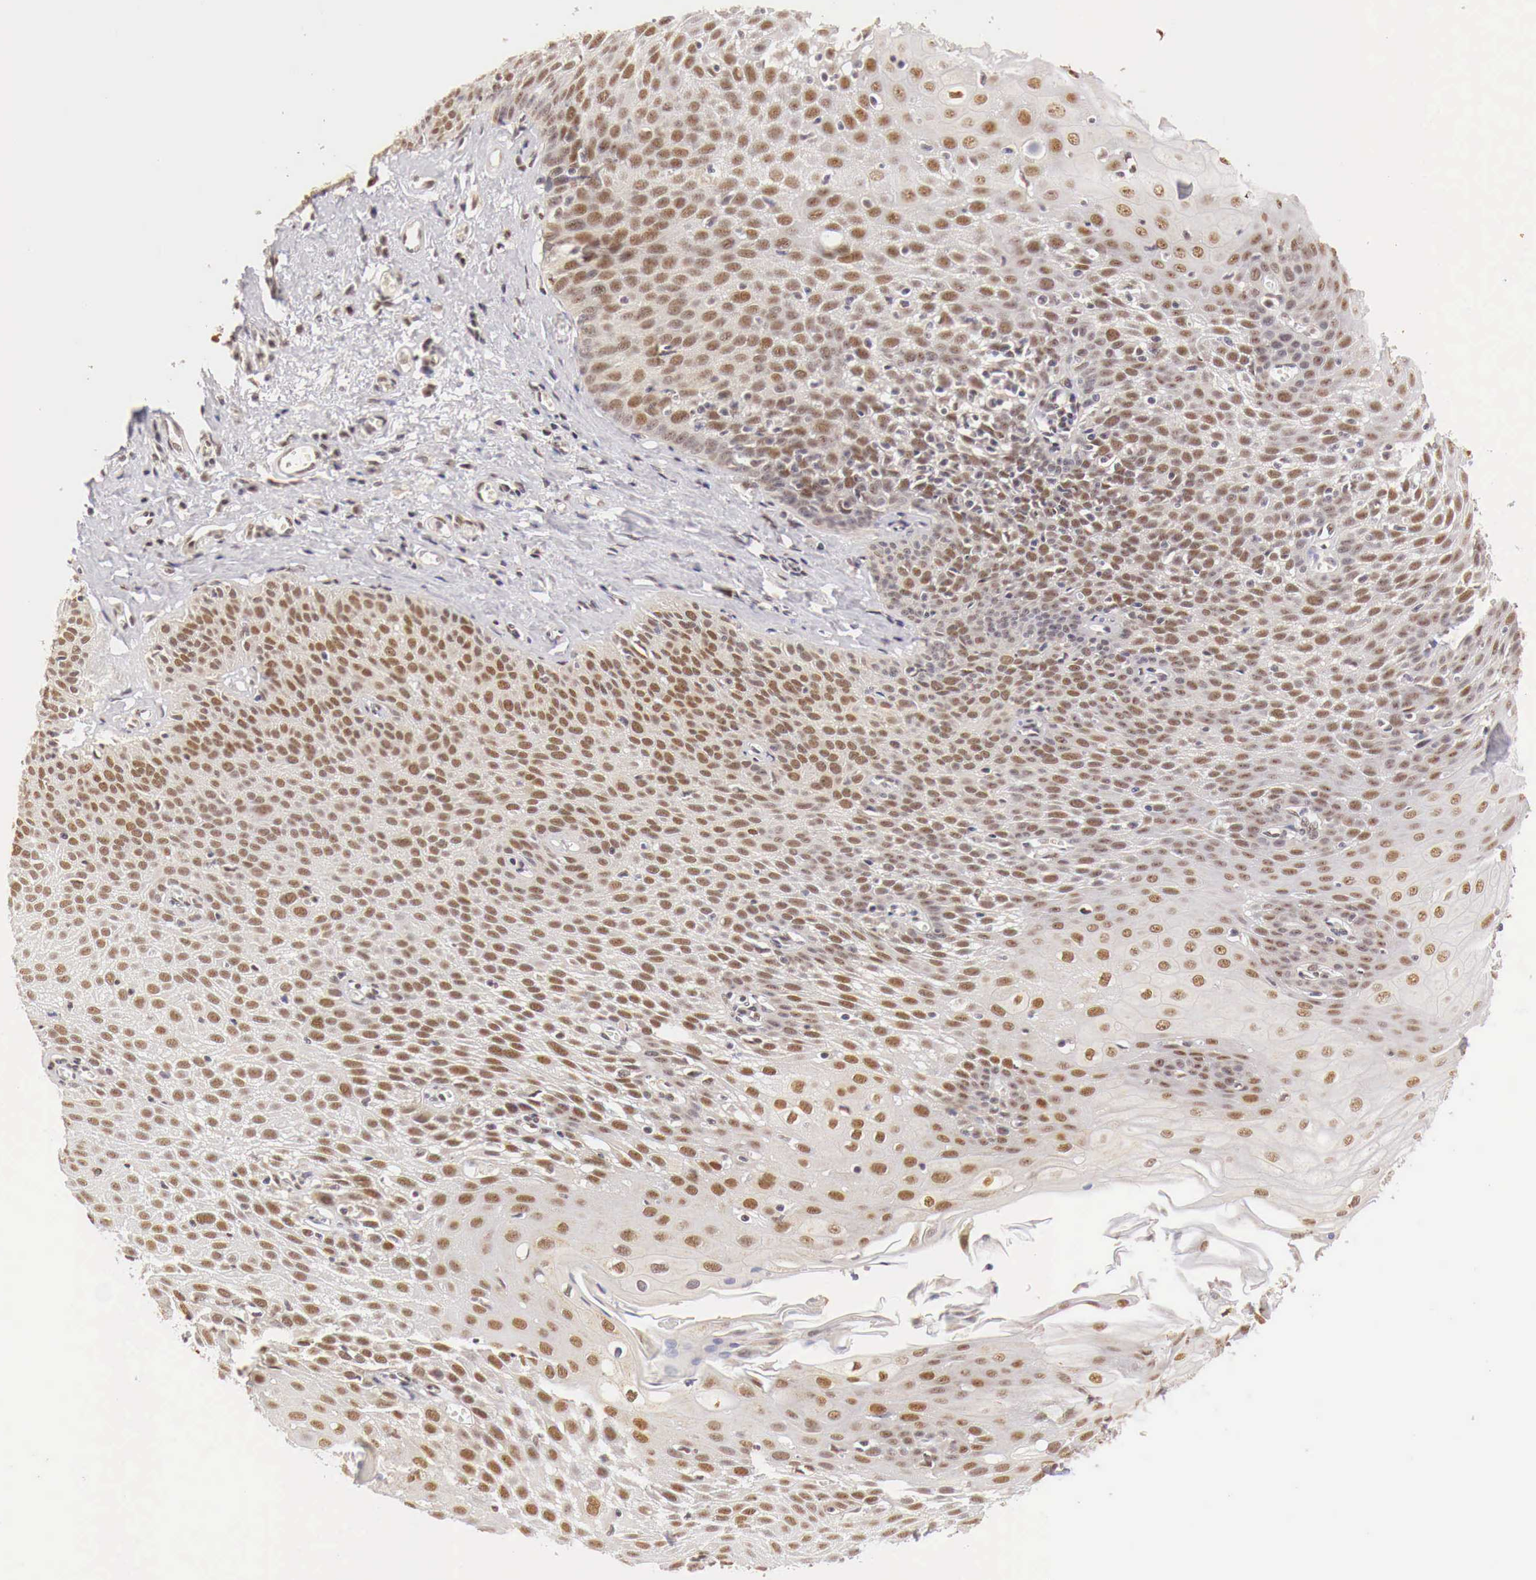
{"staining": {"intensity": "moderate", "quantity": ">75%", "location": "nuclear"}, "tissue": "esophagus", "cell_type": "Squamous epithelial cells", "image_type": "normal", "snomed": [{"axis": "morphology", "description": "Normal tissue, NOS"}, {"axis": "topography", "description": "Esophagus"}], "caption": "A photomicrograph of esophagus stained for a protein reveals moderate nuclear brown staining in squamous epithelial cells. (DAB (3,3'-diaminobenzidine) IHC with brightfield microscopy, high magnification).", "gene": "GPKOW", "patient": {"sex": "male", "age": 65}}